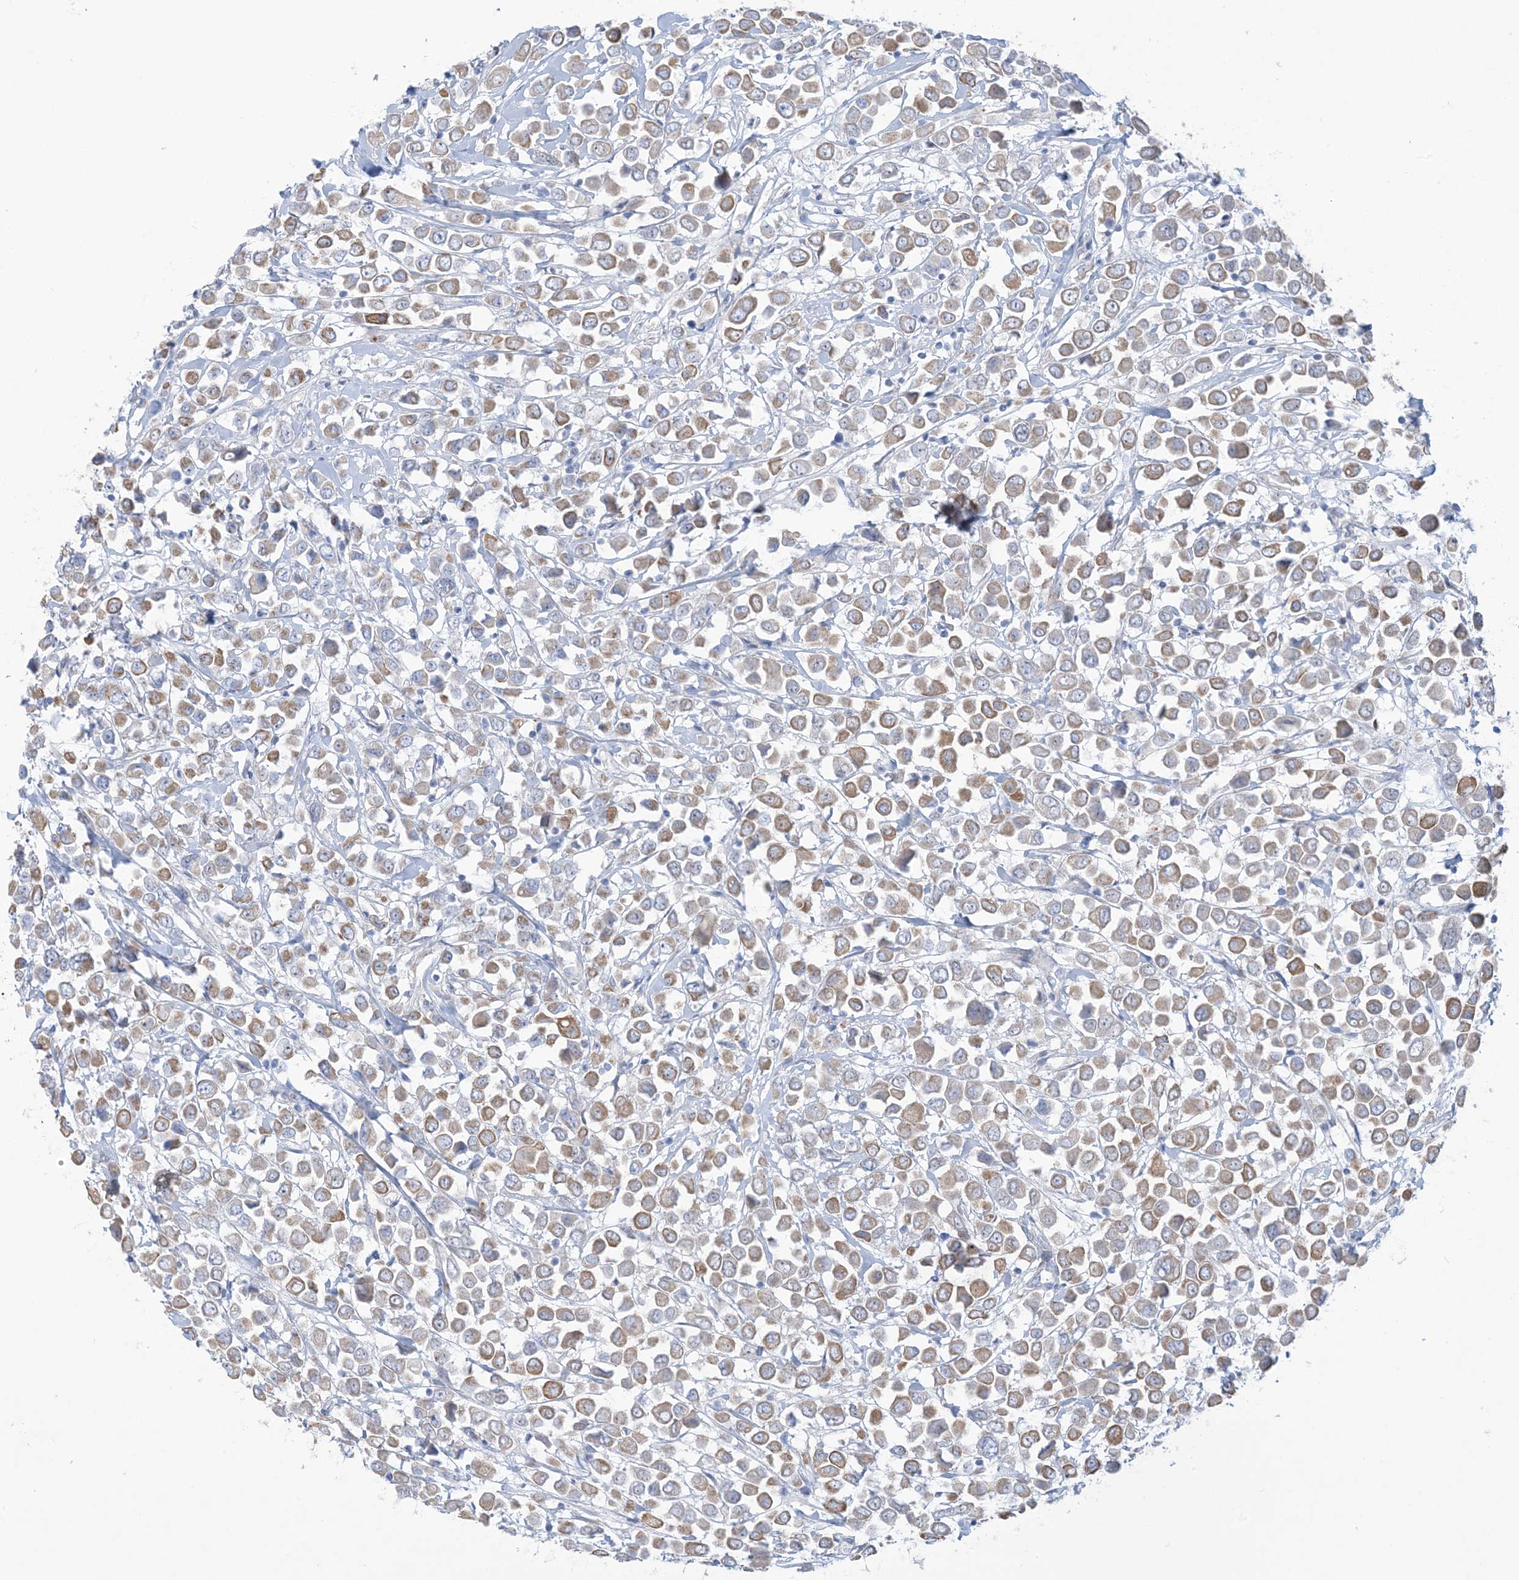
{"staining": {"intensity": "moderate", "quantity": ">75%", "location": "cytoplasmic/membranous"}, "tissue": "breast cancer", "cell_type": "Tumor cells", "image_type": "cancer", "snomed": [{"axis": "morphology", "description": "Duct carcinoma"}, {"axis": "topography", "description": "Breast"}], "caption": "This photomicrograph exhibits breast intraductal carcinoma stained with immunohistochemistry to label a protein in brown. The cytoplasmic/membranous of tumor cells show moderate positivity for the protein. Nuclei are counter-stained blue.", "gene": "ATP11C", "patient": {"sex": "female", "age": 61}}